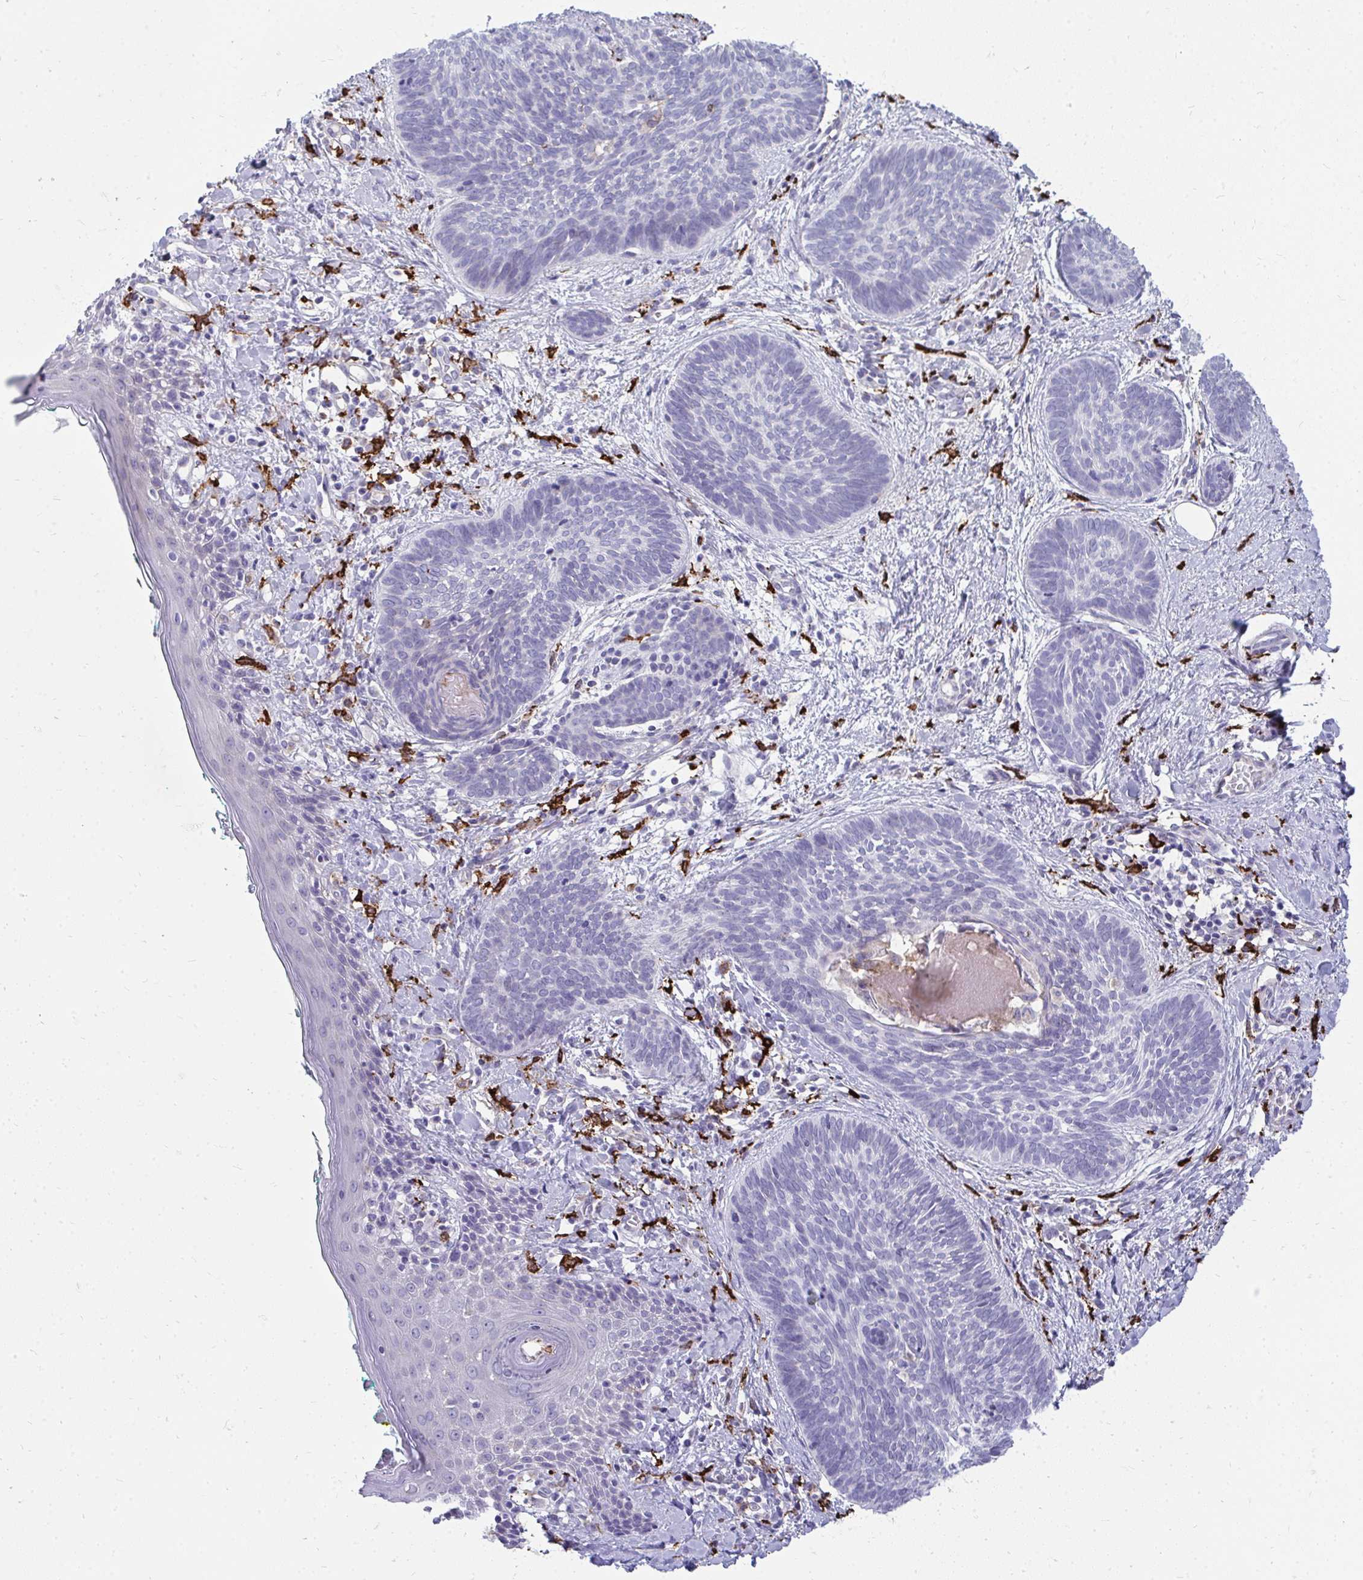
{"staining": {"intensity": "negative", "quantity": "none", "location": "none"}, "tissue": "skin cancer", "cell_type": "Tumor cells", "image_type": "cancer", "snomed": [{"axis": "morphology", "description": "Basal cell carcinoma"}, {"axis": "topography", "description": "Skin"}], "caption": "High magnification brightfield microscopy of skin cancer stained with DAB (3,3'-diaminobenzidine) (brown) and counterstained with hematoxylin (blue): tumor cells show no significant expression.", "gene": "CD163", "patient": {"sex": "female", "age": 81}}